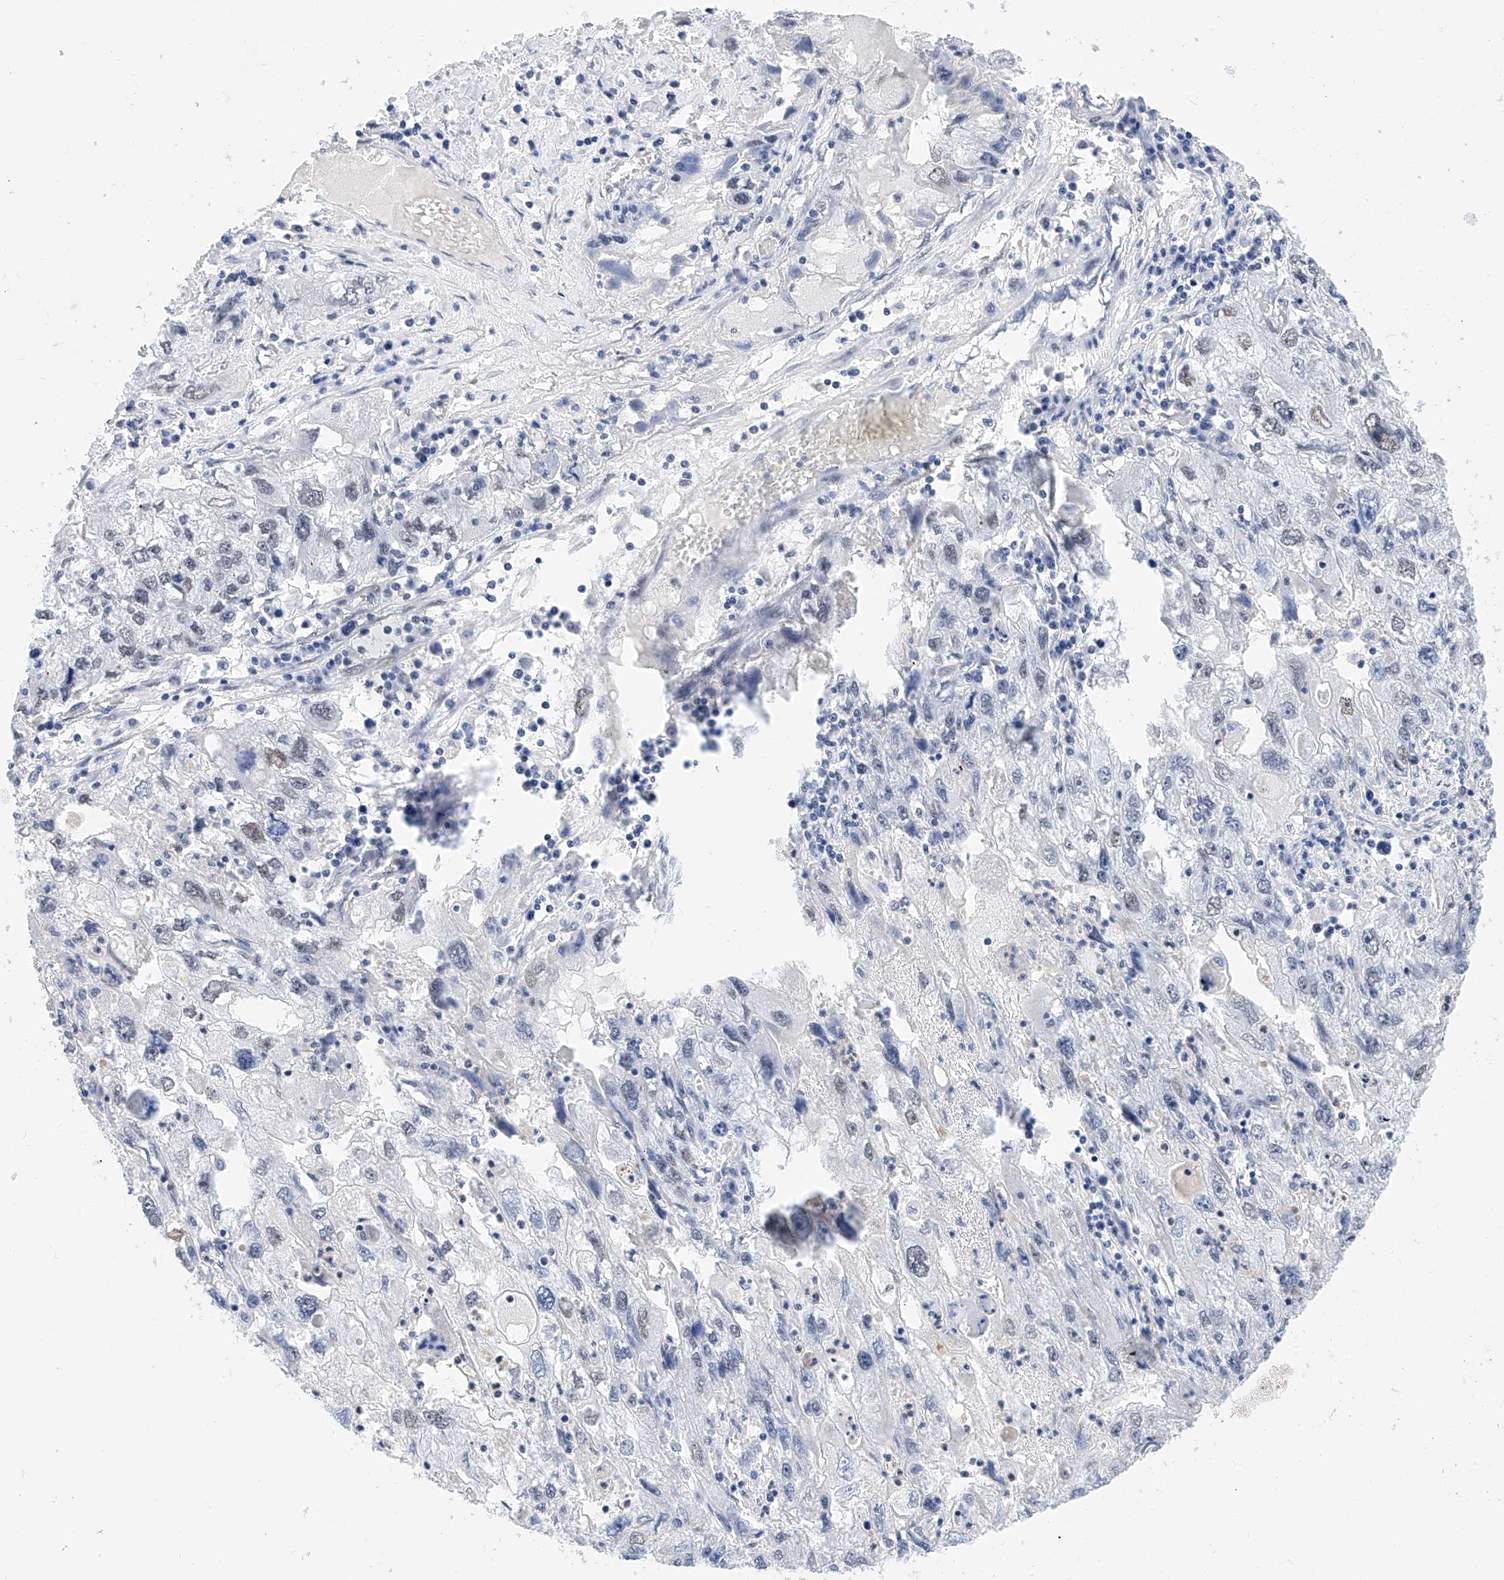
{"staining": {"intensity": "negative", "quantity": "none", "location": "none"}, "tissue": "endometrial cancer", "cell_type": "Tumor cells", "image_type": "cancer", "snomed": [{"axis": "morphology", "description": "Adenocarcinoma, NOS"}, {"axis": "topography", "description": "Endometrium"}], "caption": "The image demonstrates no staining of tumor cells in endometrial adenocarcinoma. (DAB immunohistochemistry (IHC) with hematoxylin counter stain).", "gene": "KCNJ1", "patient": {"sex": "female", "age": 49}}